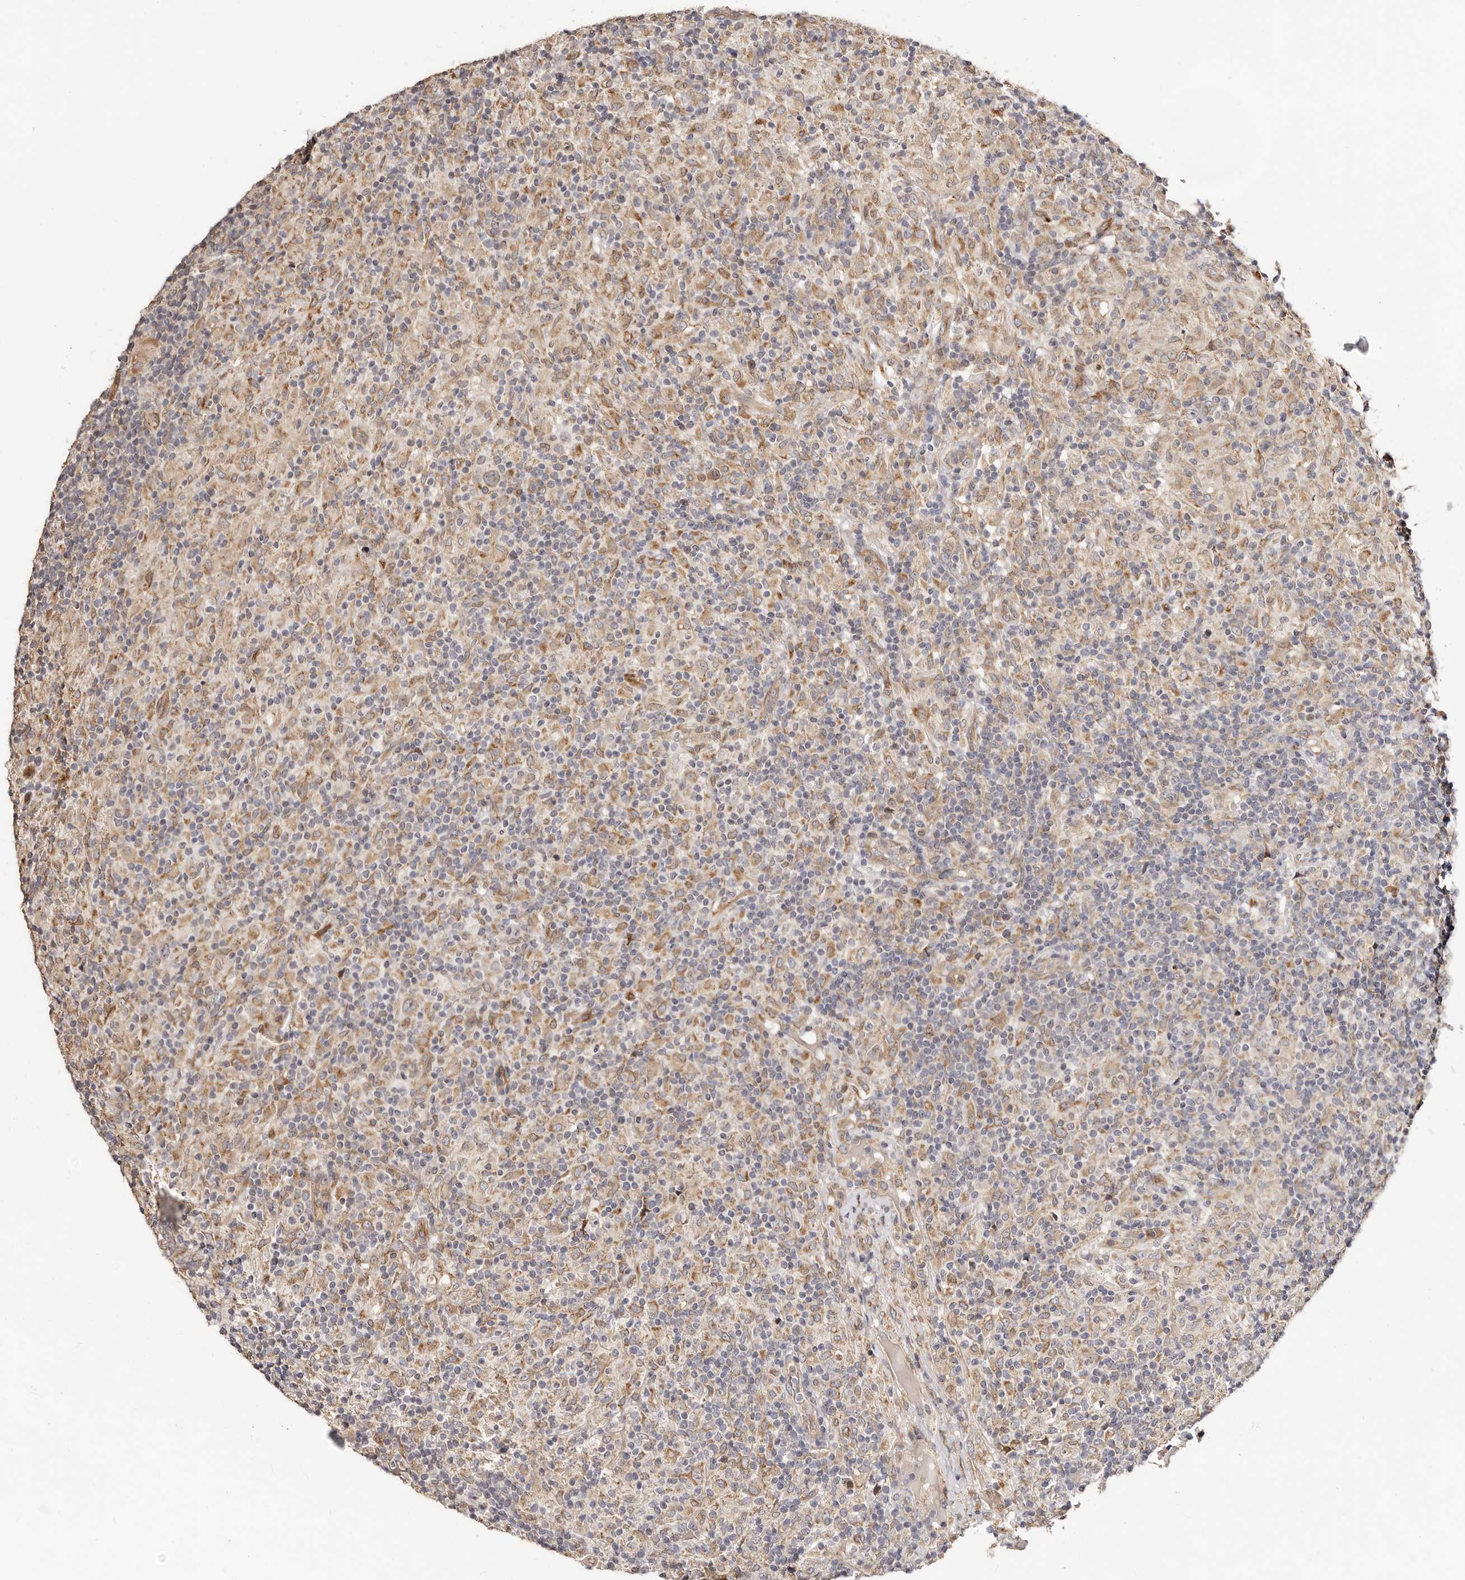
{"staining": {"intensity": "negative", "quantity": "none", "location": "none"}, "tissue": "lymphoma", "cell_type": "Tumor cells", "image_type": "cancer", "snomed": [{"axis": "morphology", "description": "Hodgkin's disease, NOS"}, {"axis": "topography", "description": "Lymph node"}], "caption": "Immunohistochemical staining of Hodgkin's disease demonstrates no significant positivity in tumor cells.", "gene": "APOL6", "patient": {"sex": "male", "age": 70}}